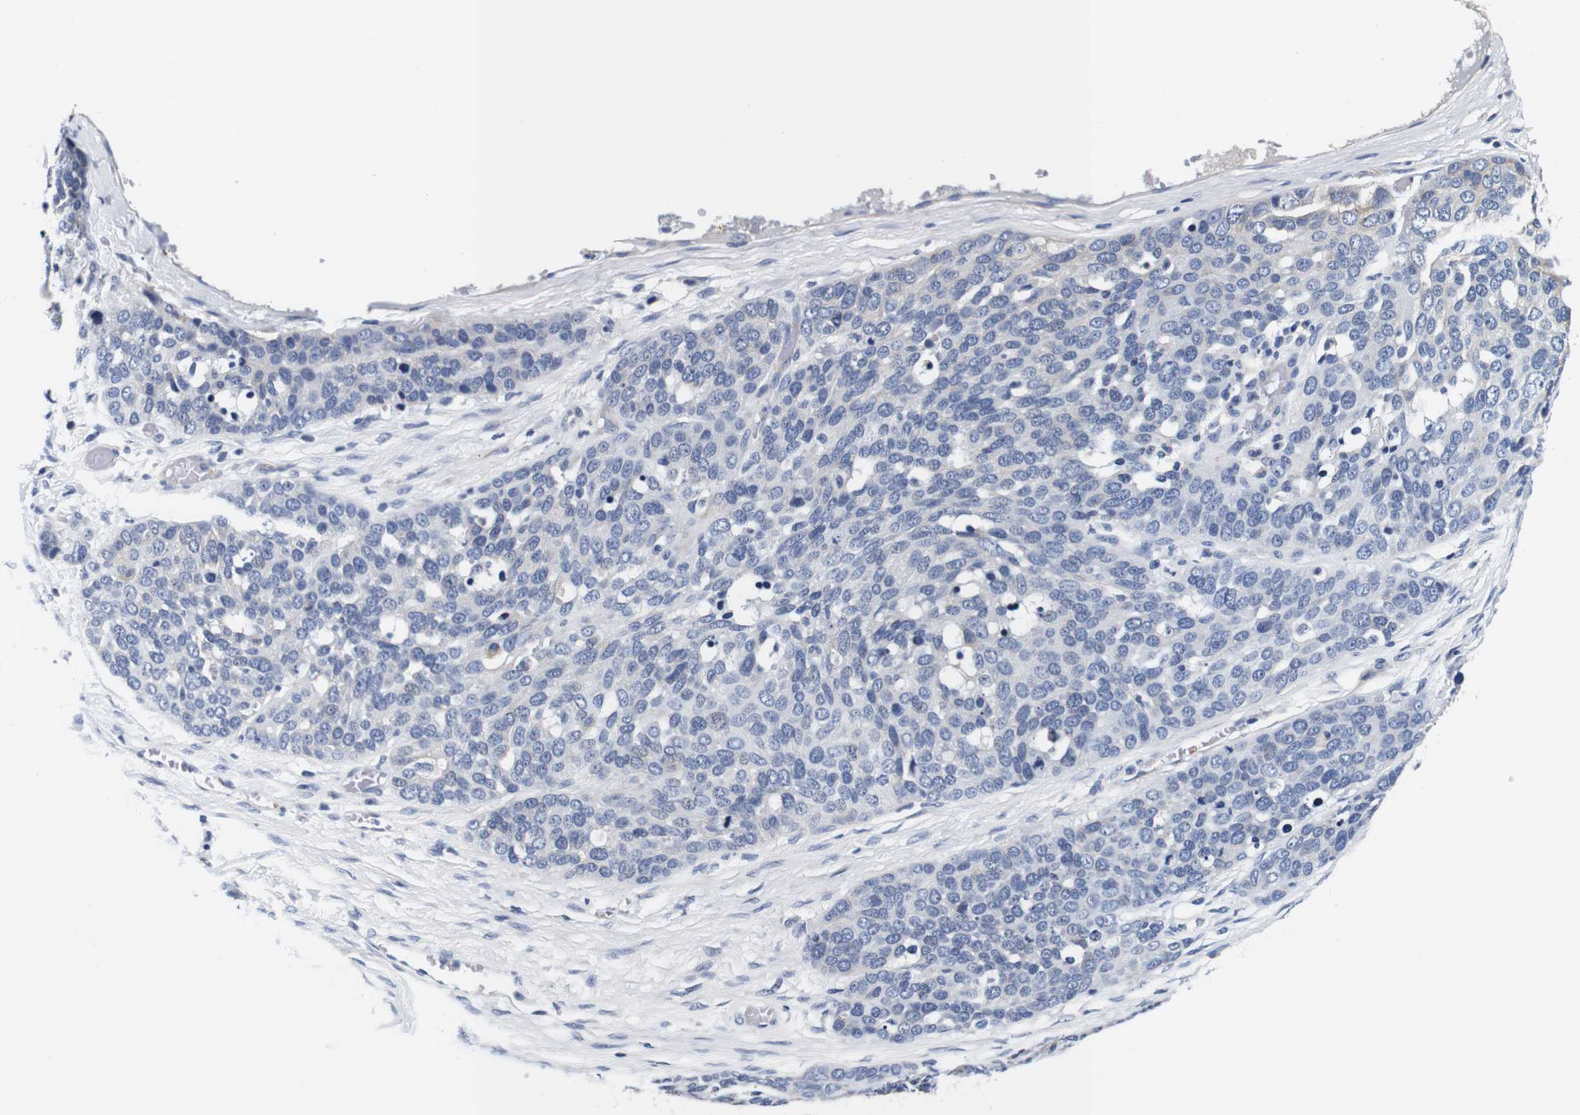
{"staining": {"intensity": "negative", "quantity": "none", "location": "none"}, "tissue": "ovarian cancer", "cell_type": "Tumor cells", "image_type": "cancer", "snomed": [{"axis": "morphology", "description": "Cystadenocarcinoma, serous, NOS"}, {"axis": "topography", "description": "Ovary"}], "caption": "Ovarian serous cystadenocarcinoma stained for a protein using IHC reveals no positivity tumor cells.", "gene": "GP1BA", "patient": {"sex": "female", "age": 44}}